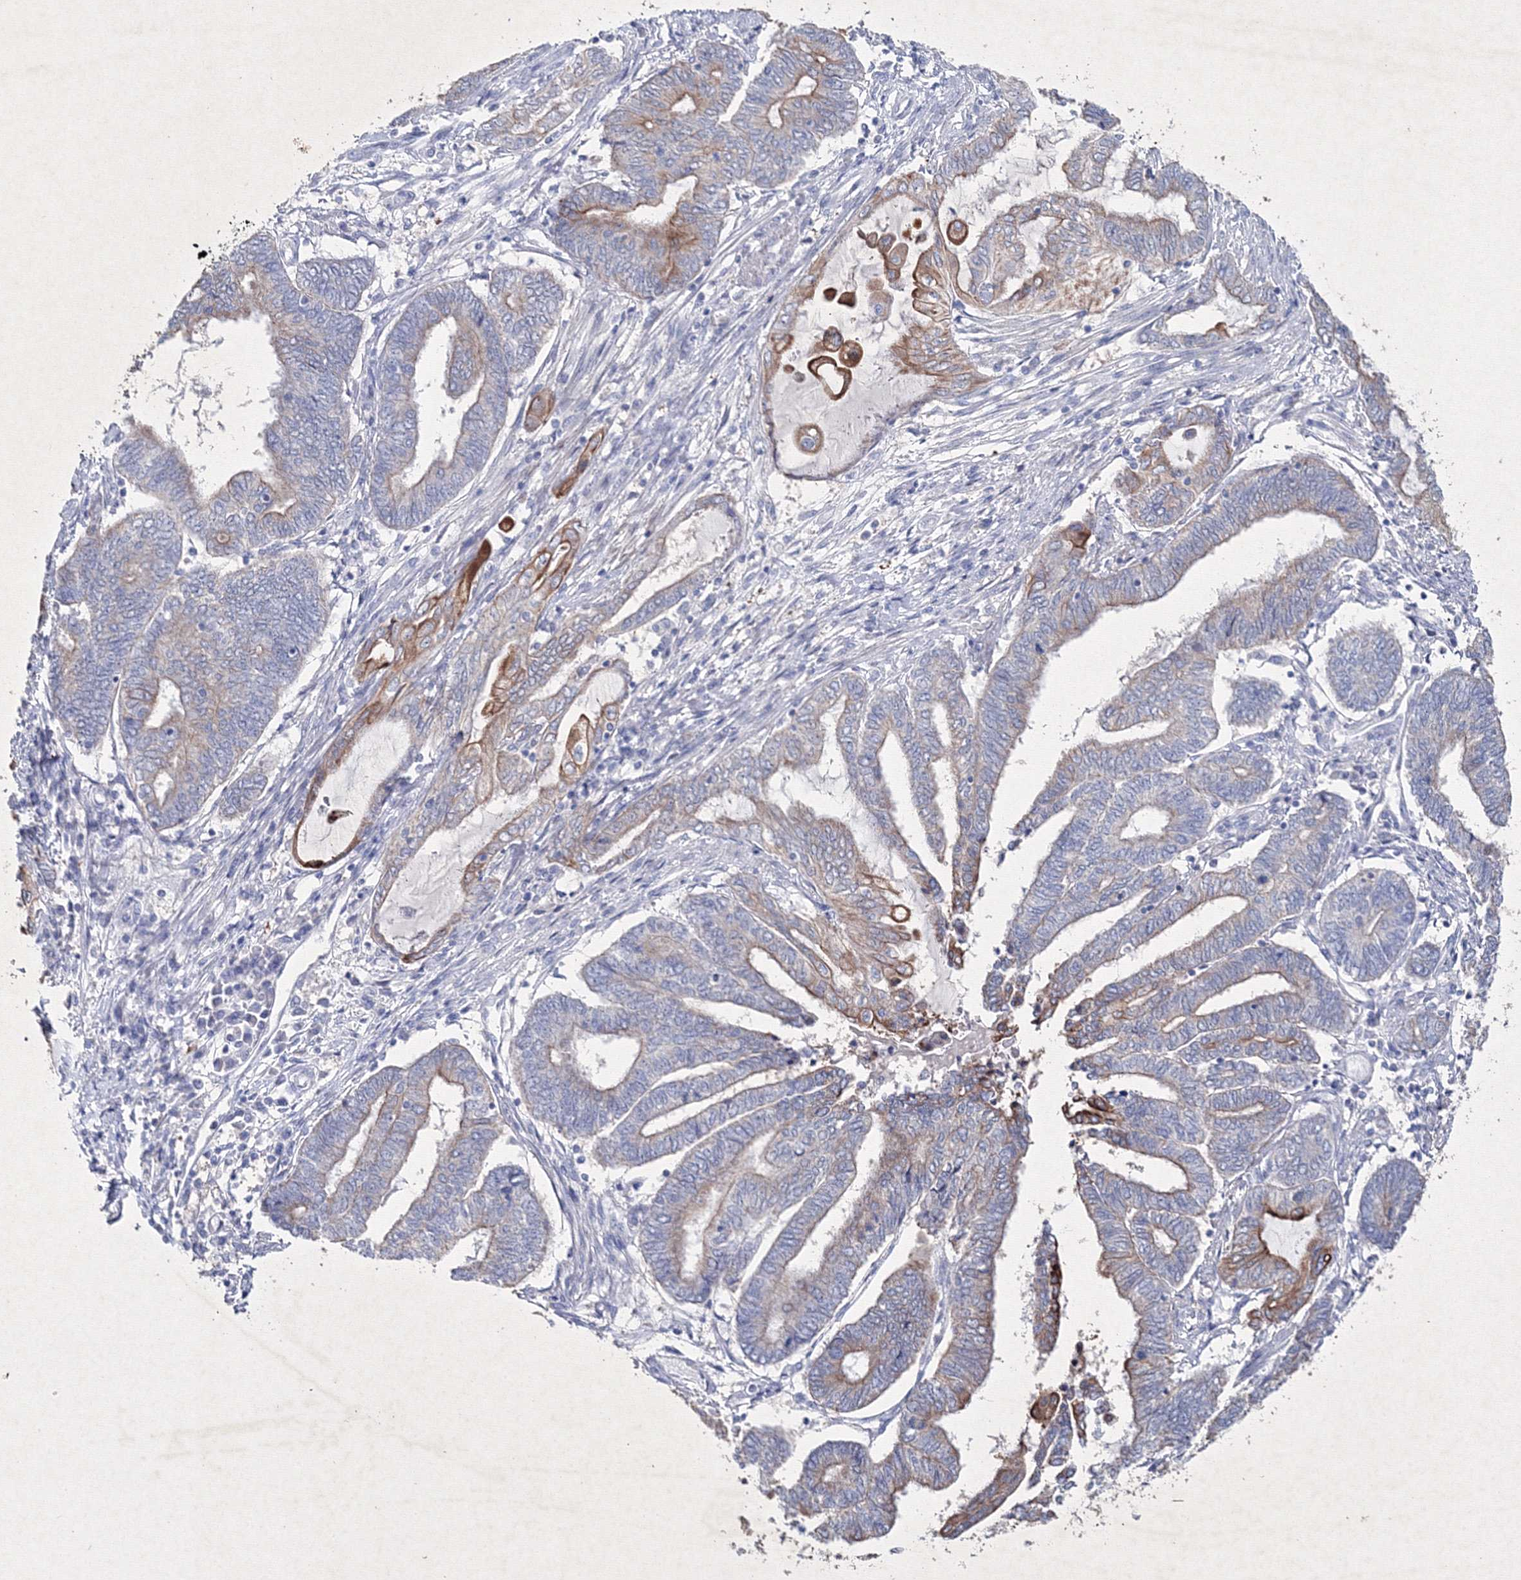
{"staining": {"intensity": "moderate", "quantity": "<25%", "location": "cytoplasmic/membranous"}, "tissue": "endometrial cancer", "cell_type": "Tumor cells", "image_type": "cancer", "snomed": [{"axis": "morphology", "description": "Adenocarcinoma, NOS"}, {"axis": "topography", "description": "Uterus"}, {"axis": "topography", "description": "Endometrium"}], "caption": "Endometrial cancer tissue demonstrates moderate cytoplasmic/membranous staining in approximately <25% of tumor cells", "gene": "SMIM29", "patient": {"sex": "female", "age": 70}}